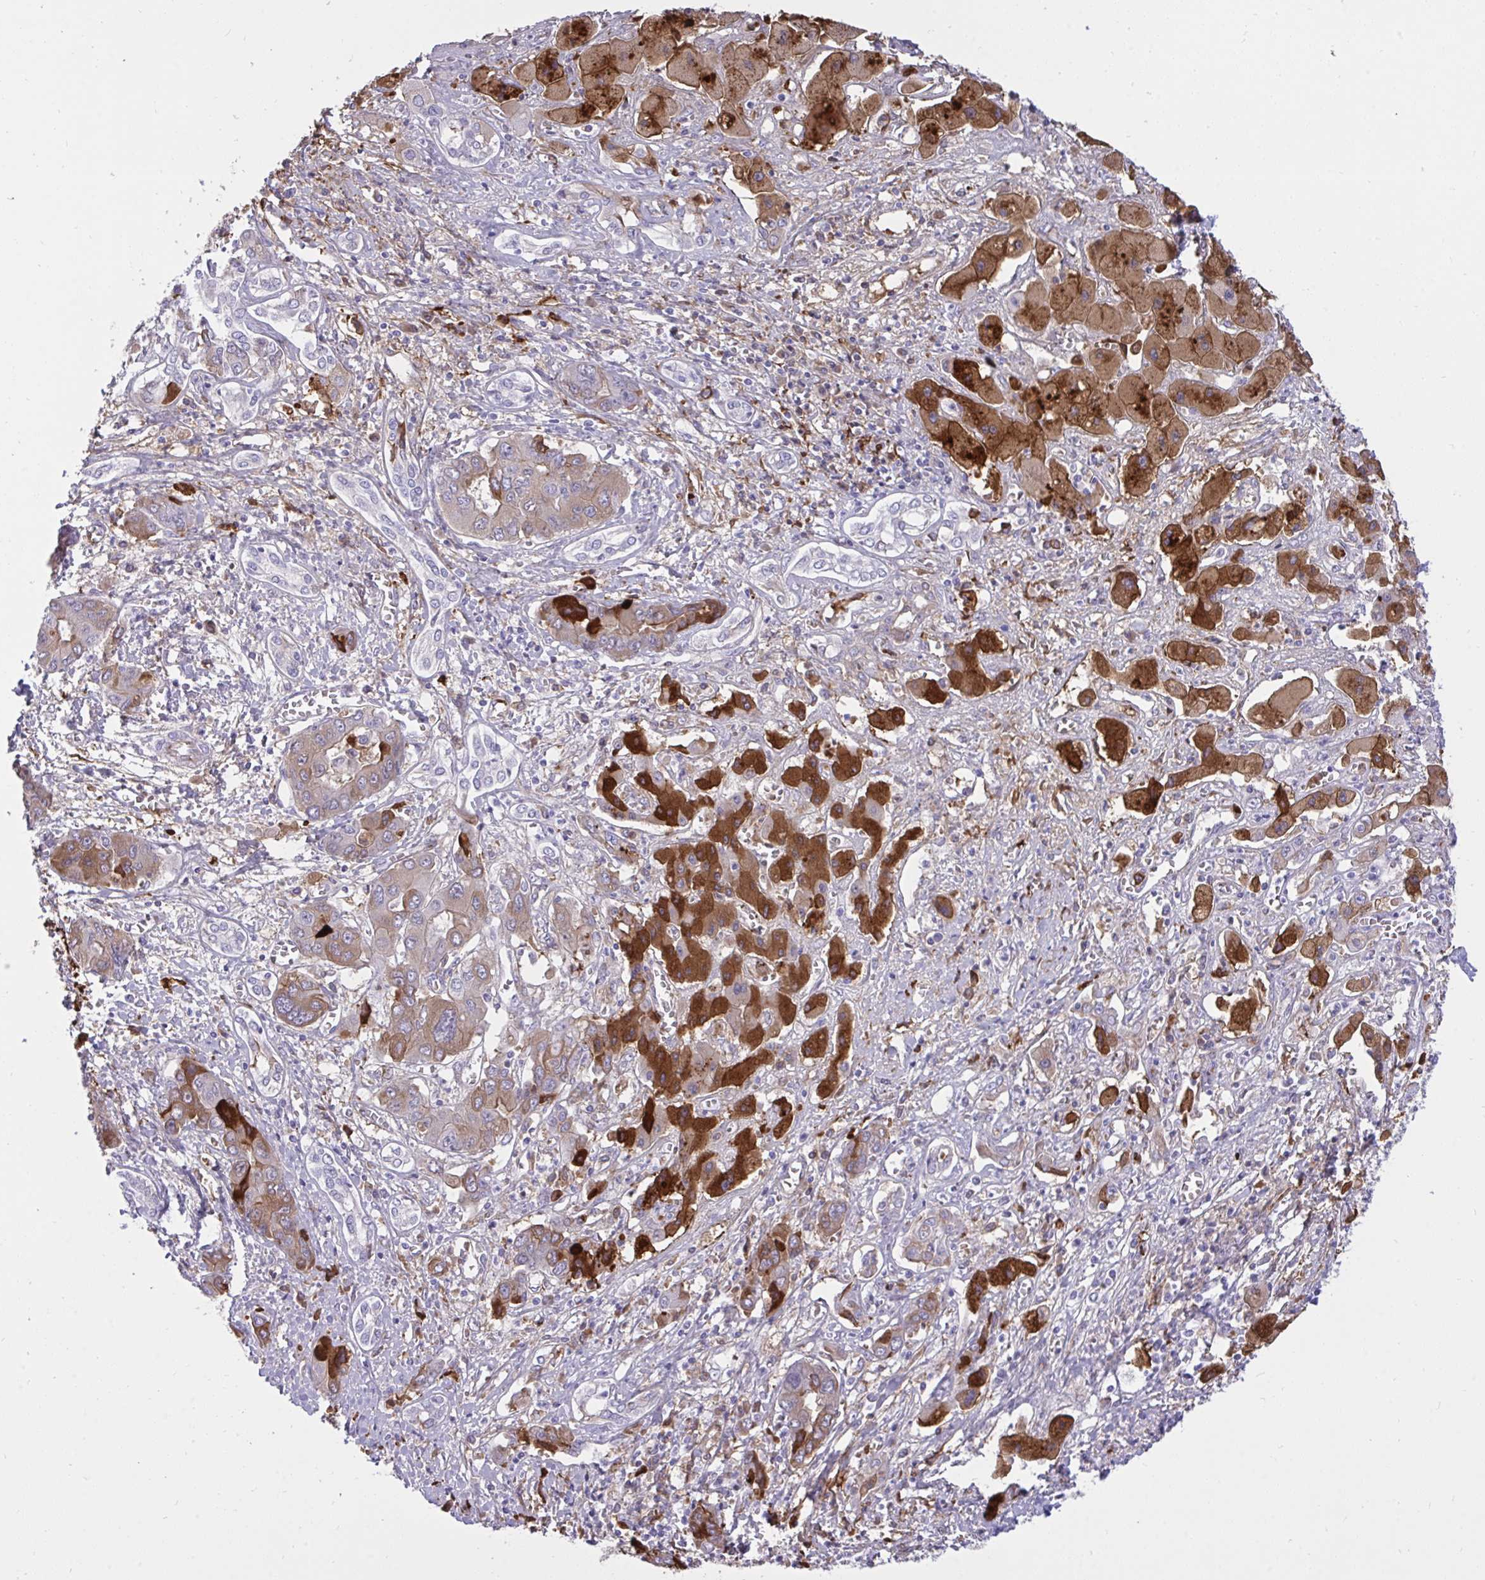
{"staining": {"intensity": "moderate", "quantity": ">75%", "location": "cytoplasmic/membranous"}, "tissue": "liver cancer", "cell_type": "Tumor cells", "image_type": "cancer", "snomed": [{"axis": "morphology", "description": "Cholangiocarcinoma"}, {"axis": "topography", "description": "Liver"}], "caption": "A medium amount of moderate cytoplasmic/membranous expression is identified in about >75% of tumor cells in liver cholangiocarcinoma tissue.", "gene": "F2", "patient": {"sex": "male", "age": 67}}